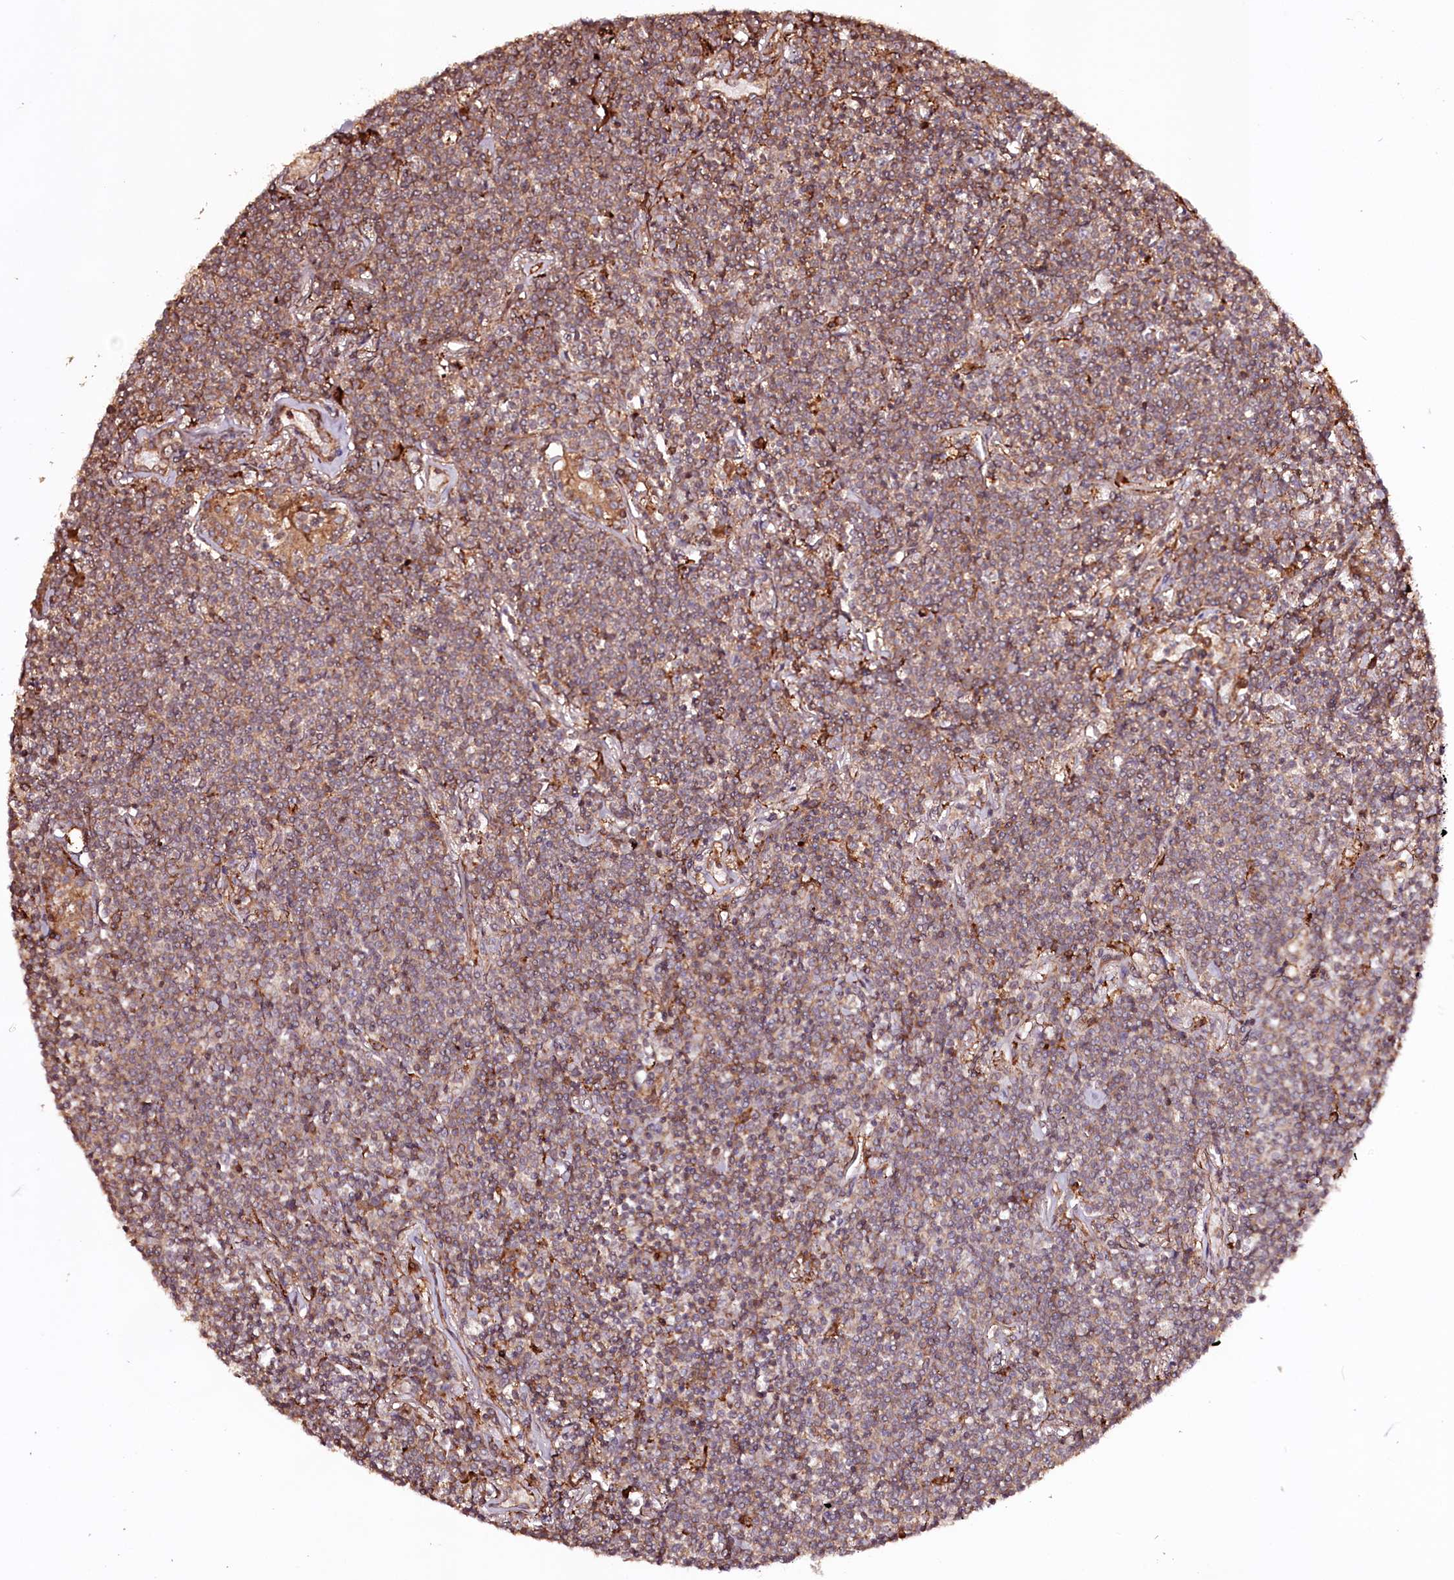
{"staining": {"intensity": "moderate", "quantity": "25%-75%", "location": "cytoplasmic/membranous"}, "tissue": "lymphoma", "cell_type": "Tumor cells", "image_type": "cancer", "snomed": [{"axis": "morphology", "description": "Malignant lymphoma, non-Hodgkin's type, Low grade"}, {"axis": "topography", "description": "Lung"}], "caption": "Moderate cytoplasmic/membranous protein staining is present in approximately 25%-75% of tumor cells in lymphoma. Immunohistochemistry stains the protein in brown and the nuclei are stained blue.", "gene": "KIF14", "patient": {"sex": "female", "age": 71}}